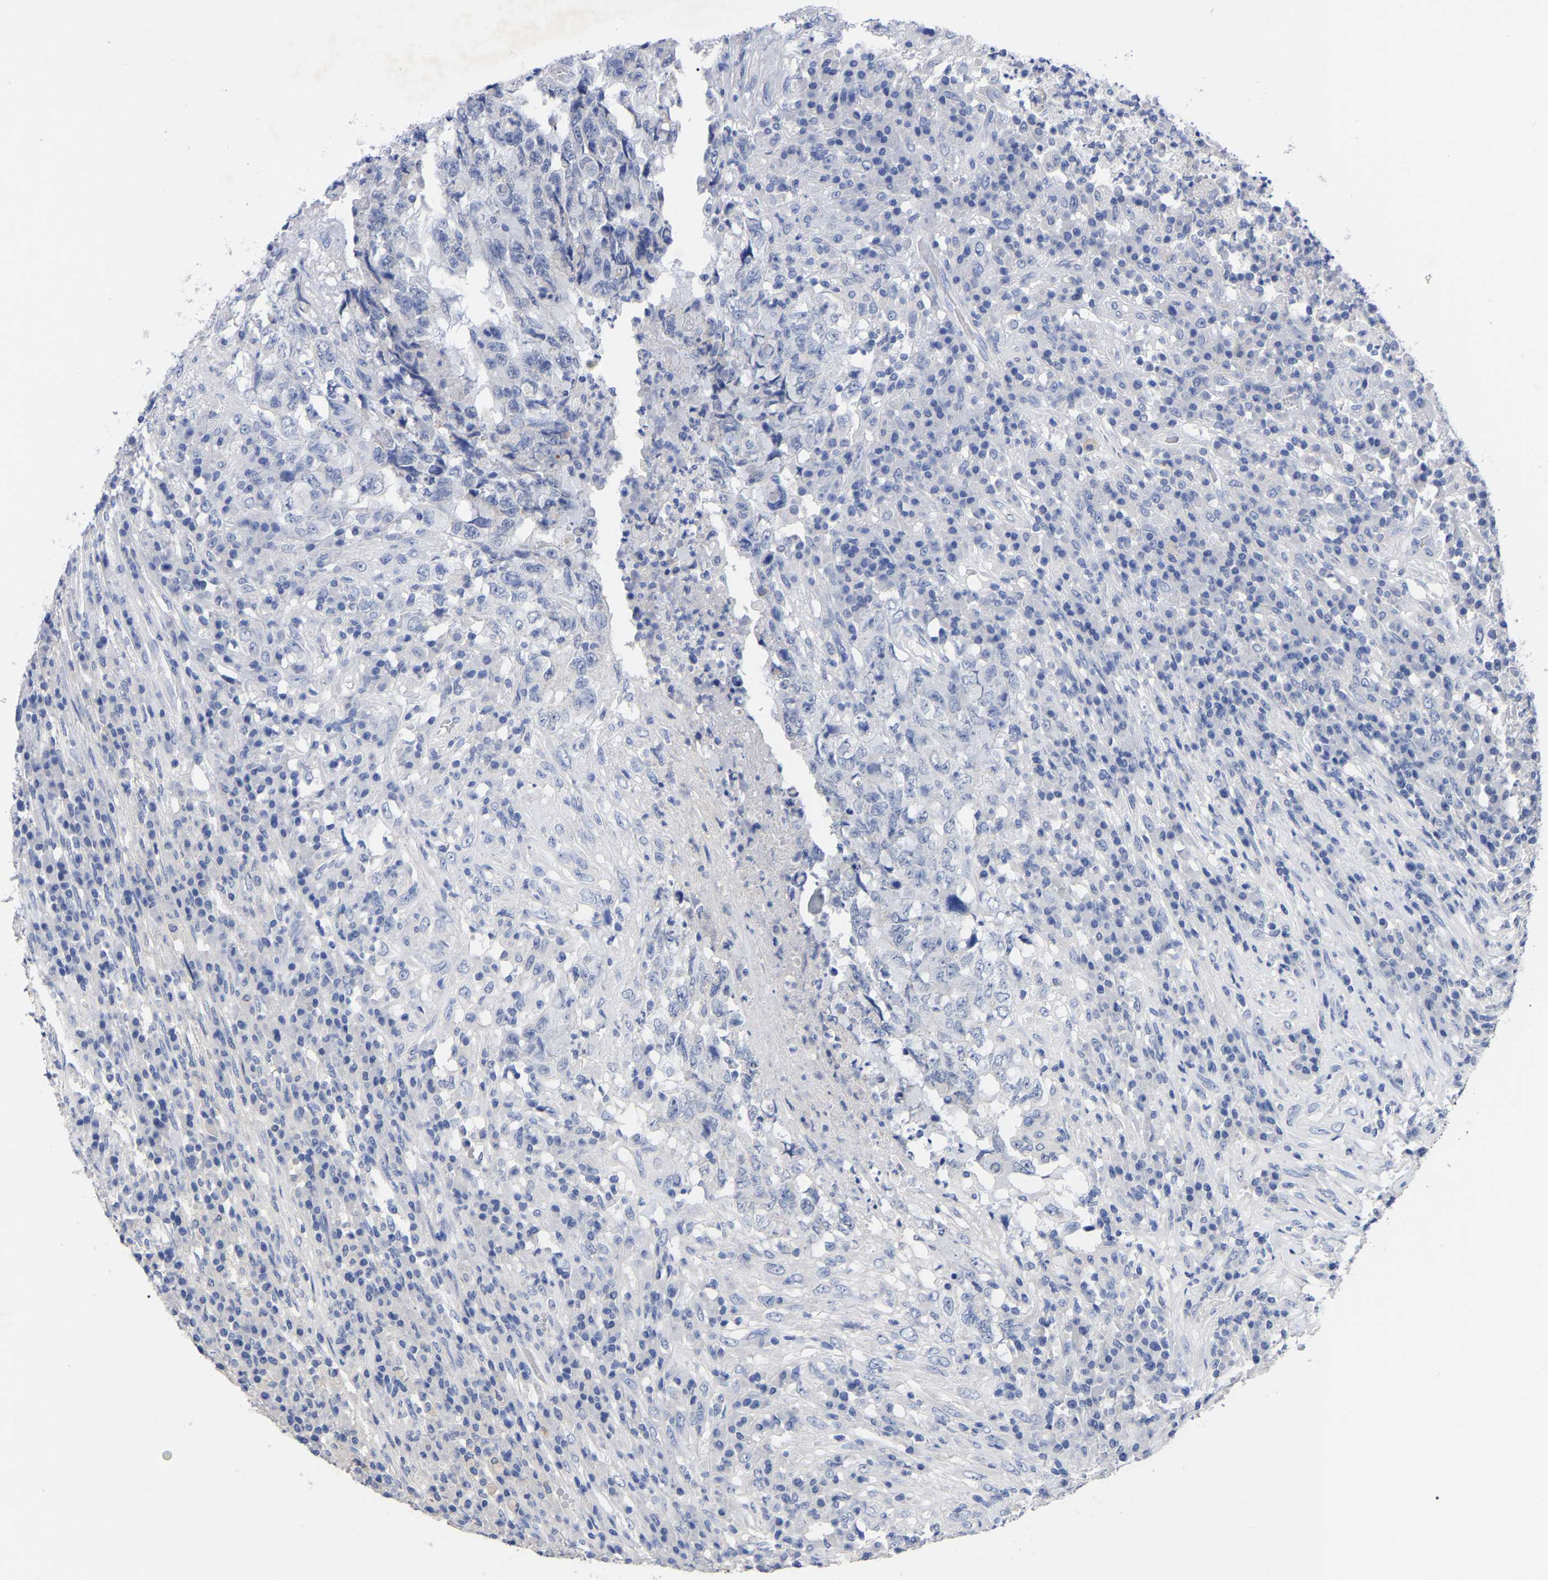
{"staining": {"intensity": "negative", "quantity": "none", "location": "none"}, "tissue": "testis cancer", "cell_type": "Tumor cells", "image_type": "cancer", "snomed": [{"axis": "morphology", "description": "Necrosis, NOS"}, {"axis": "morphology", "description": "Carcinoma, Embryonal, NOS"}, {"axis": "topography", "description": "Testis"}], "caption": "High power microscopy photomicrograph of an IHC photomicrograph of testis cancer (embryonal carcinoma), revealing no significant staining in tumor cells.", "gene": "ANXA13", "patient": {"sex": "male", "age": 19}}